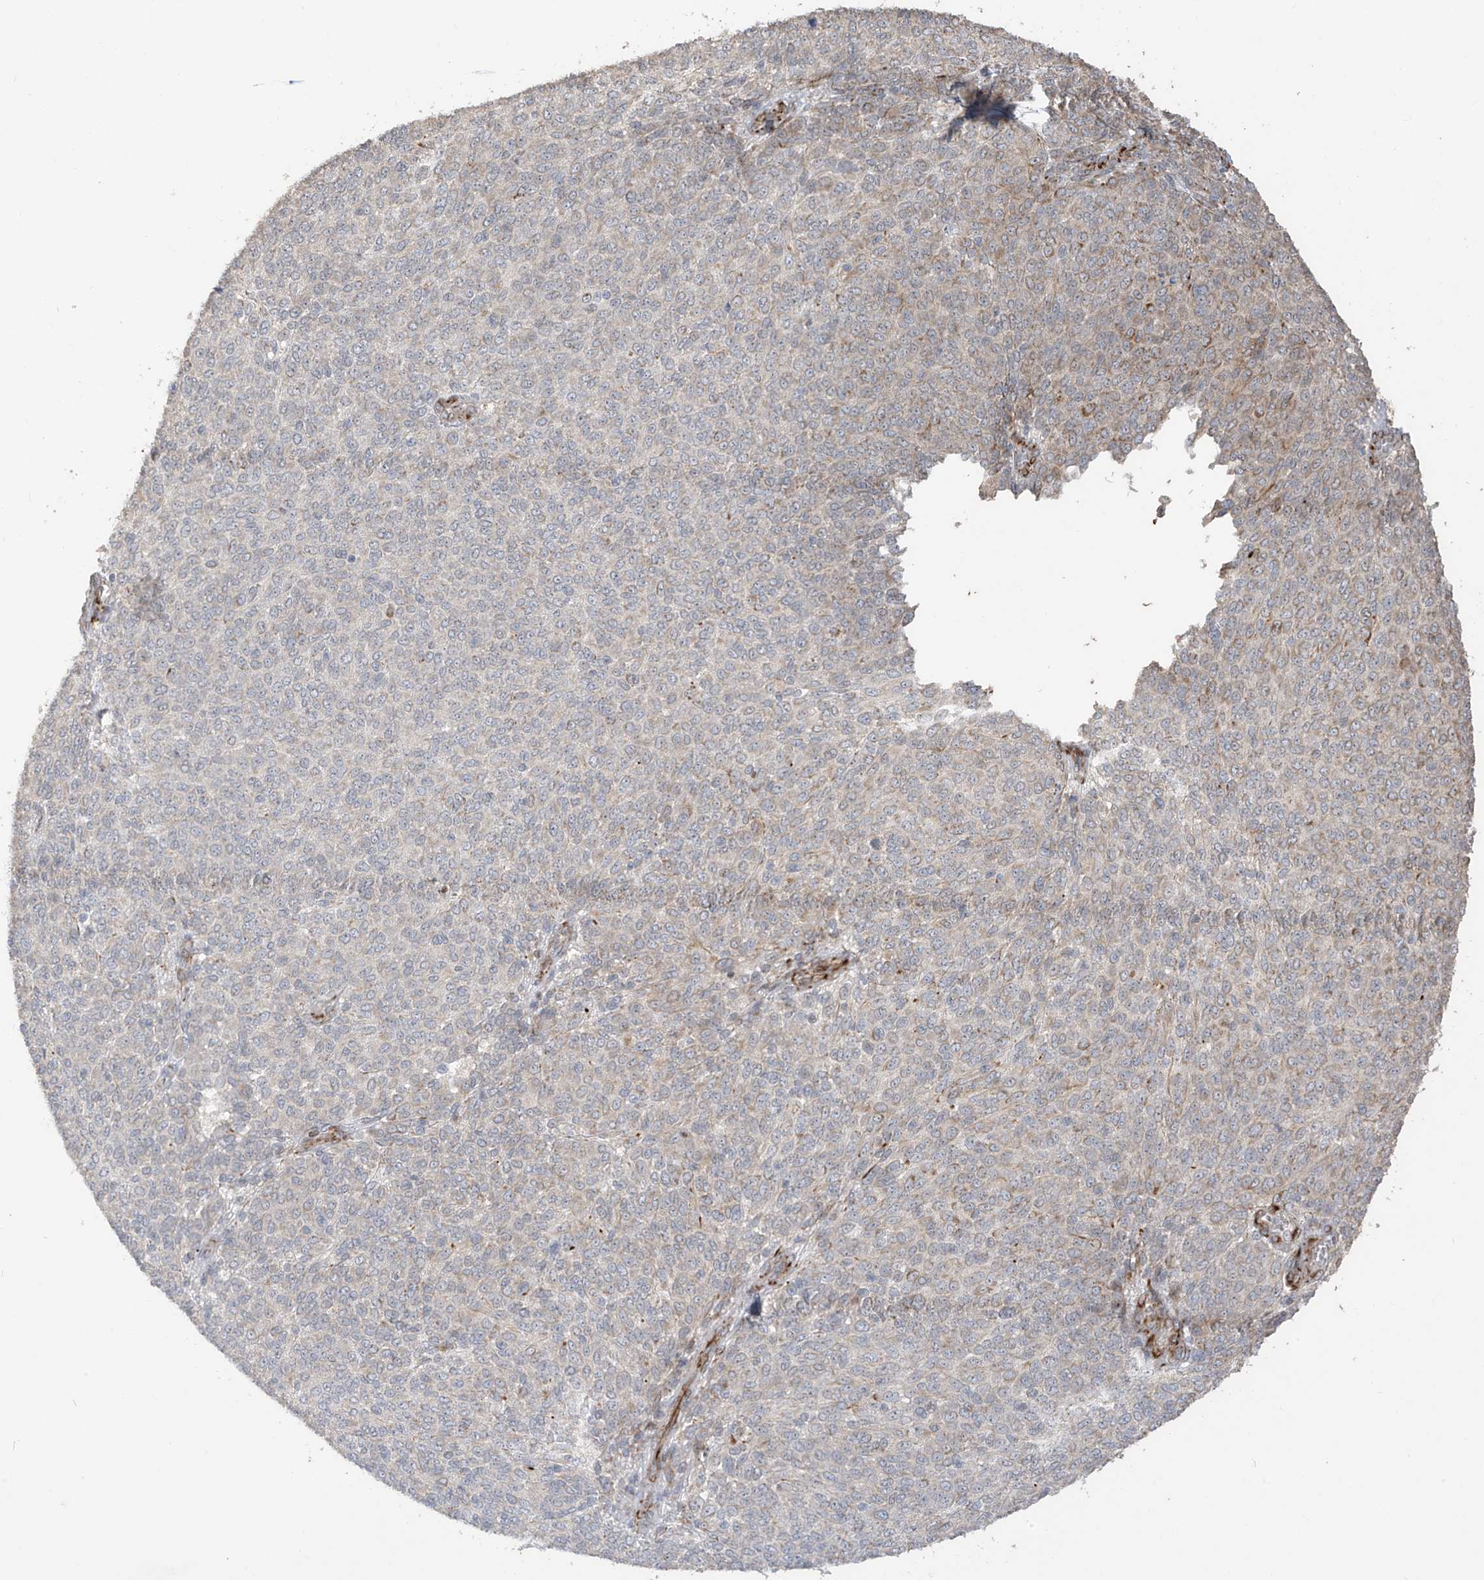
{"staining": {"intensity": "weak", "quantity": "25%-75%", "location": "cytoplasmic/membranous"}, "tissue": "melanoma", "cell_type": "Tumor cells", "image_type": "cancer", "snomed": [{"axis": "morphology", "description": "Malignant melanoma, NOS"}, {"axis": "topography", "description": "Skin"}], "caption": "A low amount of weak cytoplasmic/membranous staining is identified in approximately 25%-75% of tumor cells in malignant melanoma tissue.", "gene": "DCDC2", "patient": {"sex": "male", "age": 73}}